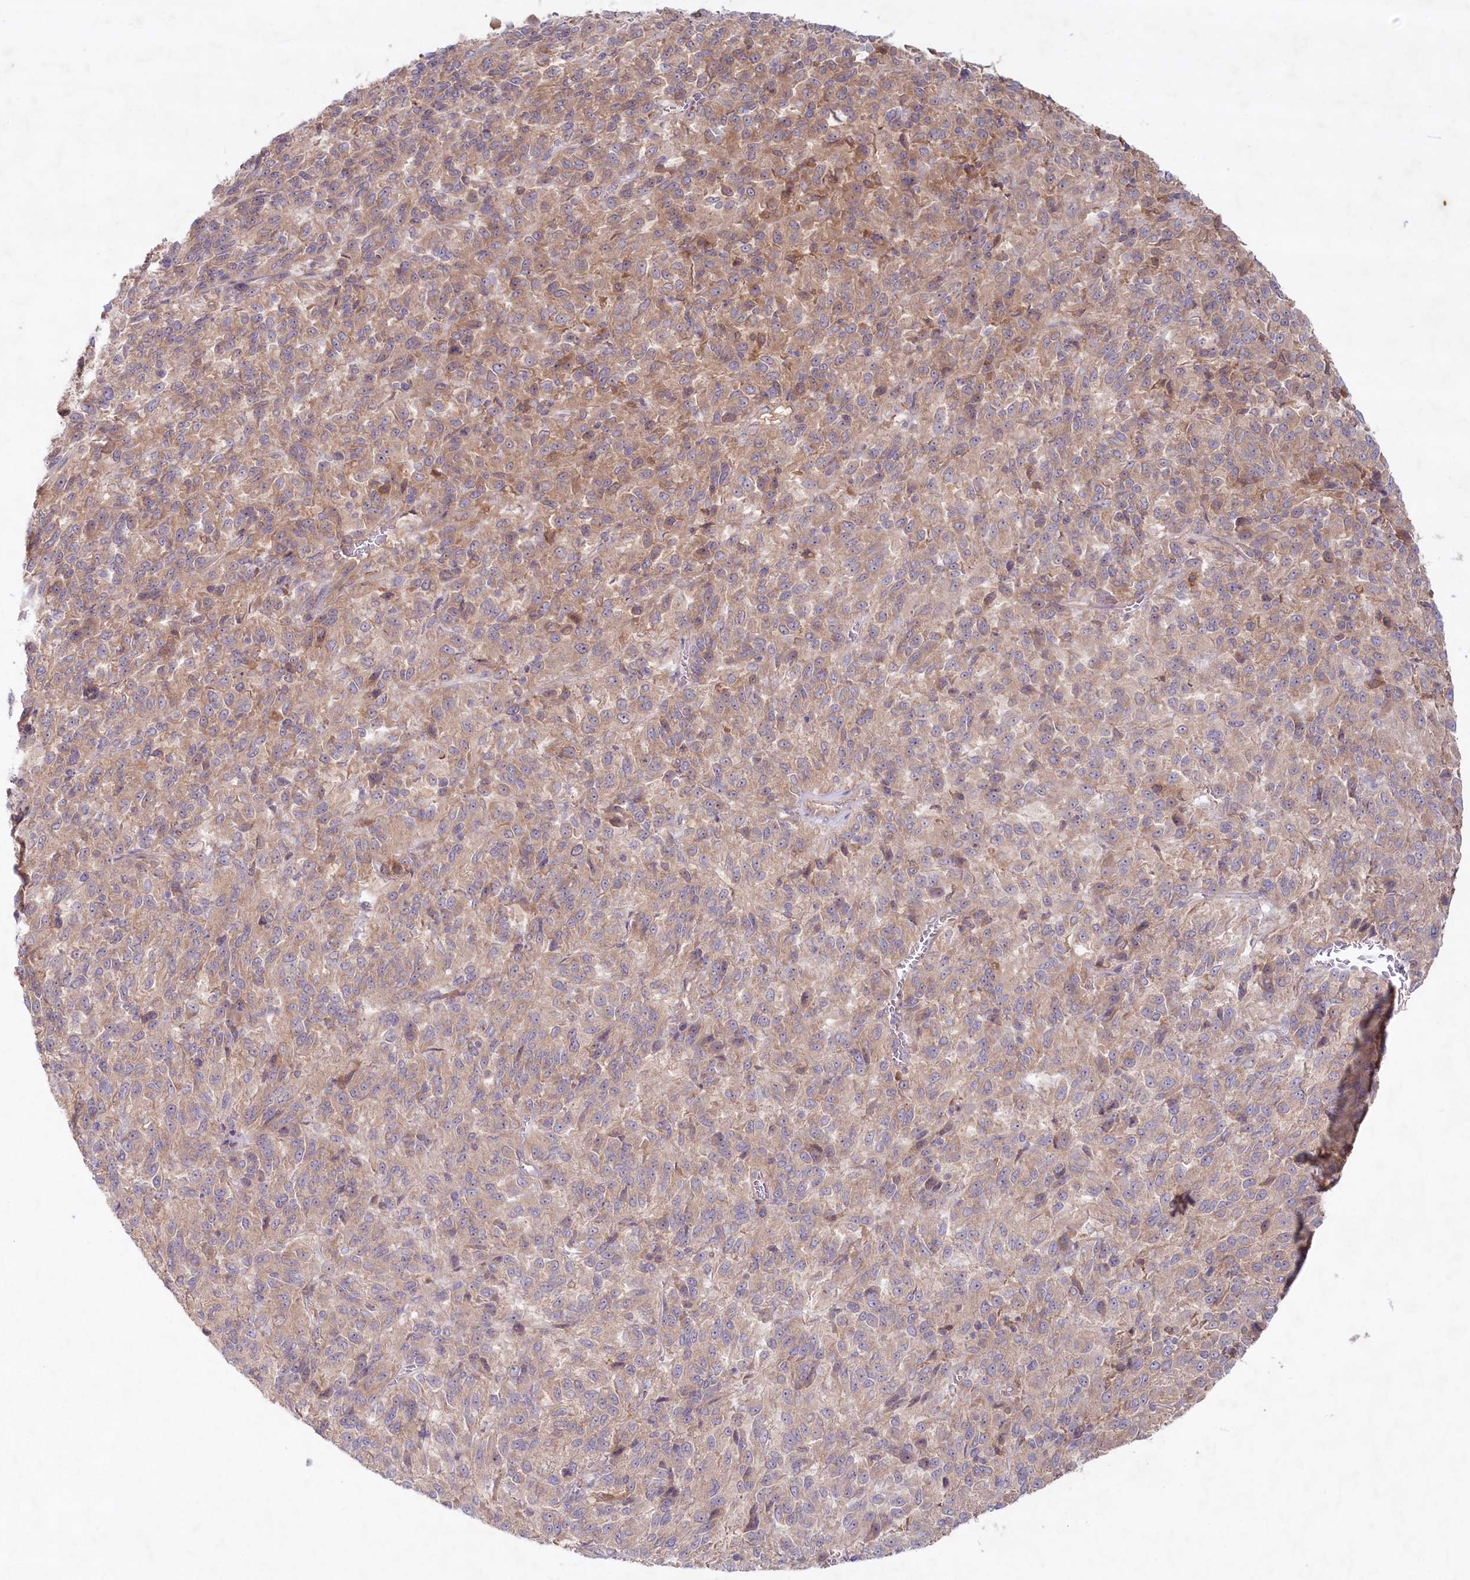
{"staining": {"intensity": "weak", "quantity": ">75%", "location": "cytoplasmic/membranous"}, "tissue": "melanoma", "cell_type": "Tumor cells", "image_type": "cancer", "snomed": [{"axis": "morphology", "description": "Malignant melanoma, Metastatic site"}, {"axis": "topography", "description": "Lung"}], "caption": "Immunohistochemical staining of human malignant melanoma (metastatic site) reveals low levels of weak cytoplasmic/membranous protein staining in about >75% of tumor cells.", "gene": "TNIP1", "patient": {"sex": "male", "age": 64}}